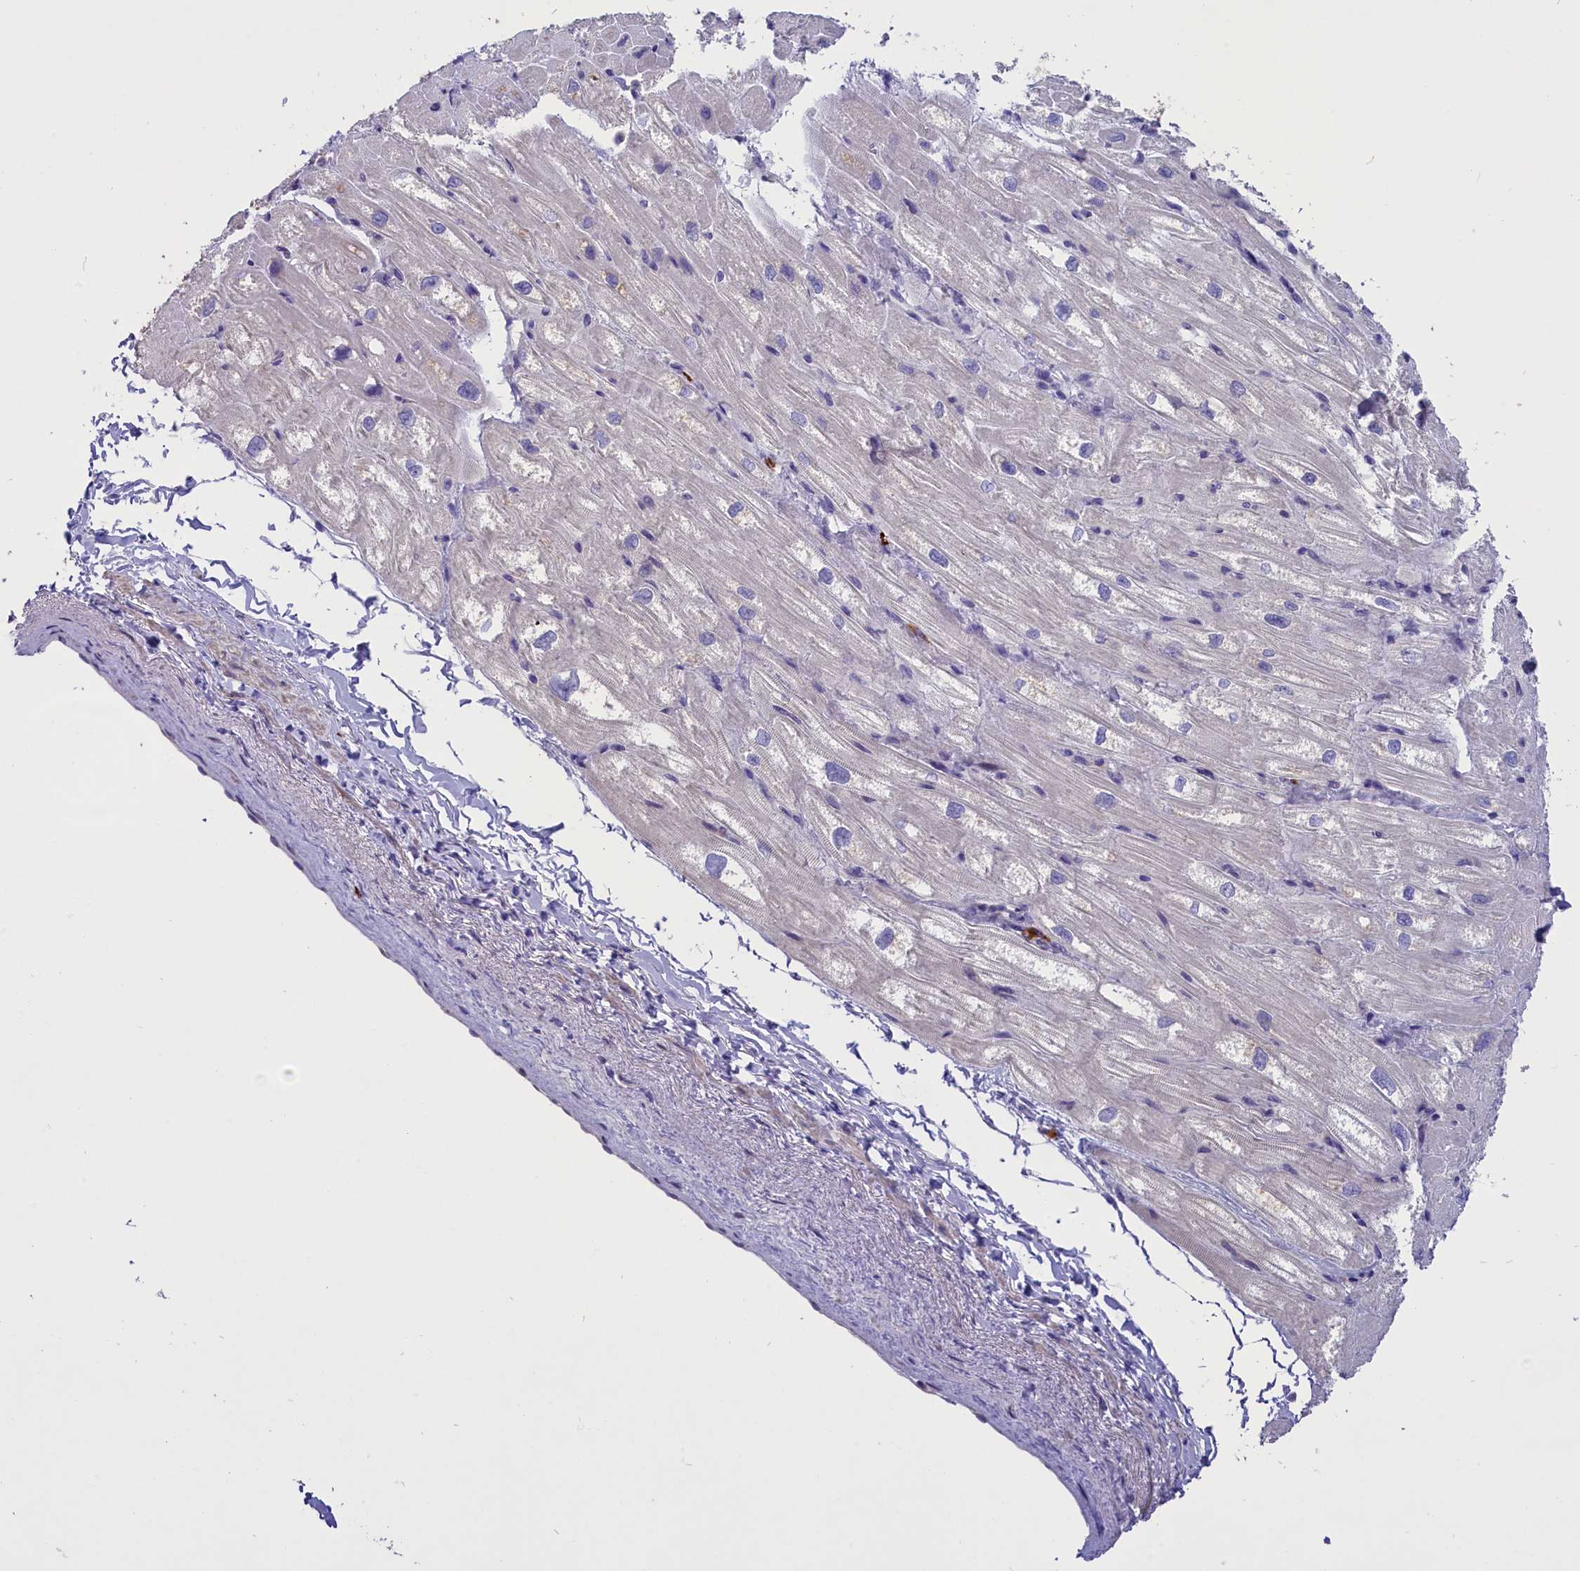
{"staining": {"intensity": "moderate", "quantity": "<25%", "location": "cytoplasmic/membranous"}, "tissue": "heart muscle", "cell_type": "Cardiomyocytes", "image_type": "normal", "snomed": [{"axis": "morphology", "description": "Normal tissue, NOS"}, {"axis": "topography", "description": "Heart"}], "caption": "Brown immunohistochemical staining in benign heart muscle reveals moderate cytoplasmic/membranous positivity in about <25% of cardiomyocytes.", "gene": "ENPP6", "patient": {"sex": "male", "age": 50}}